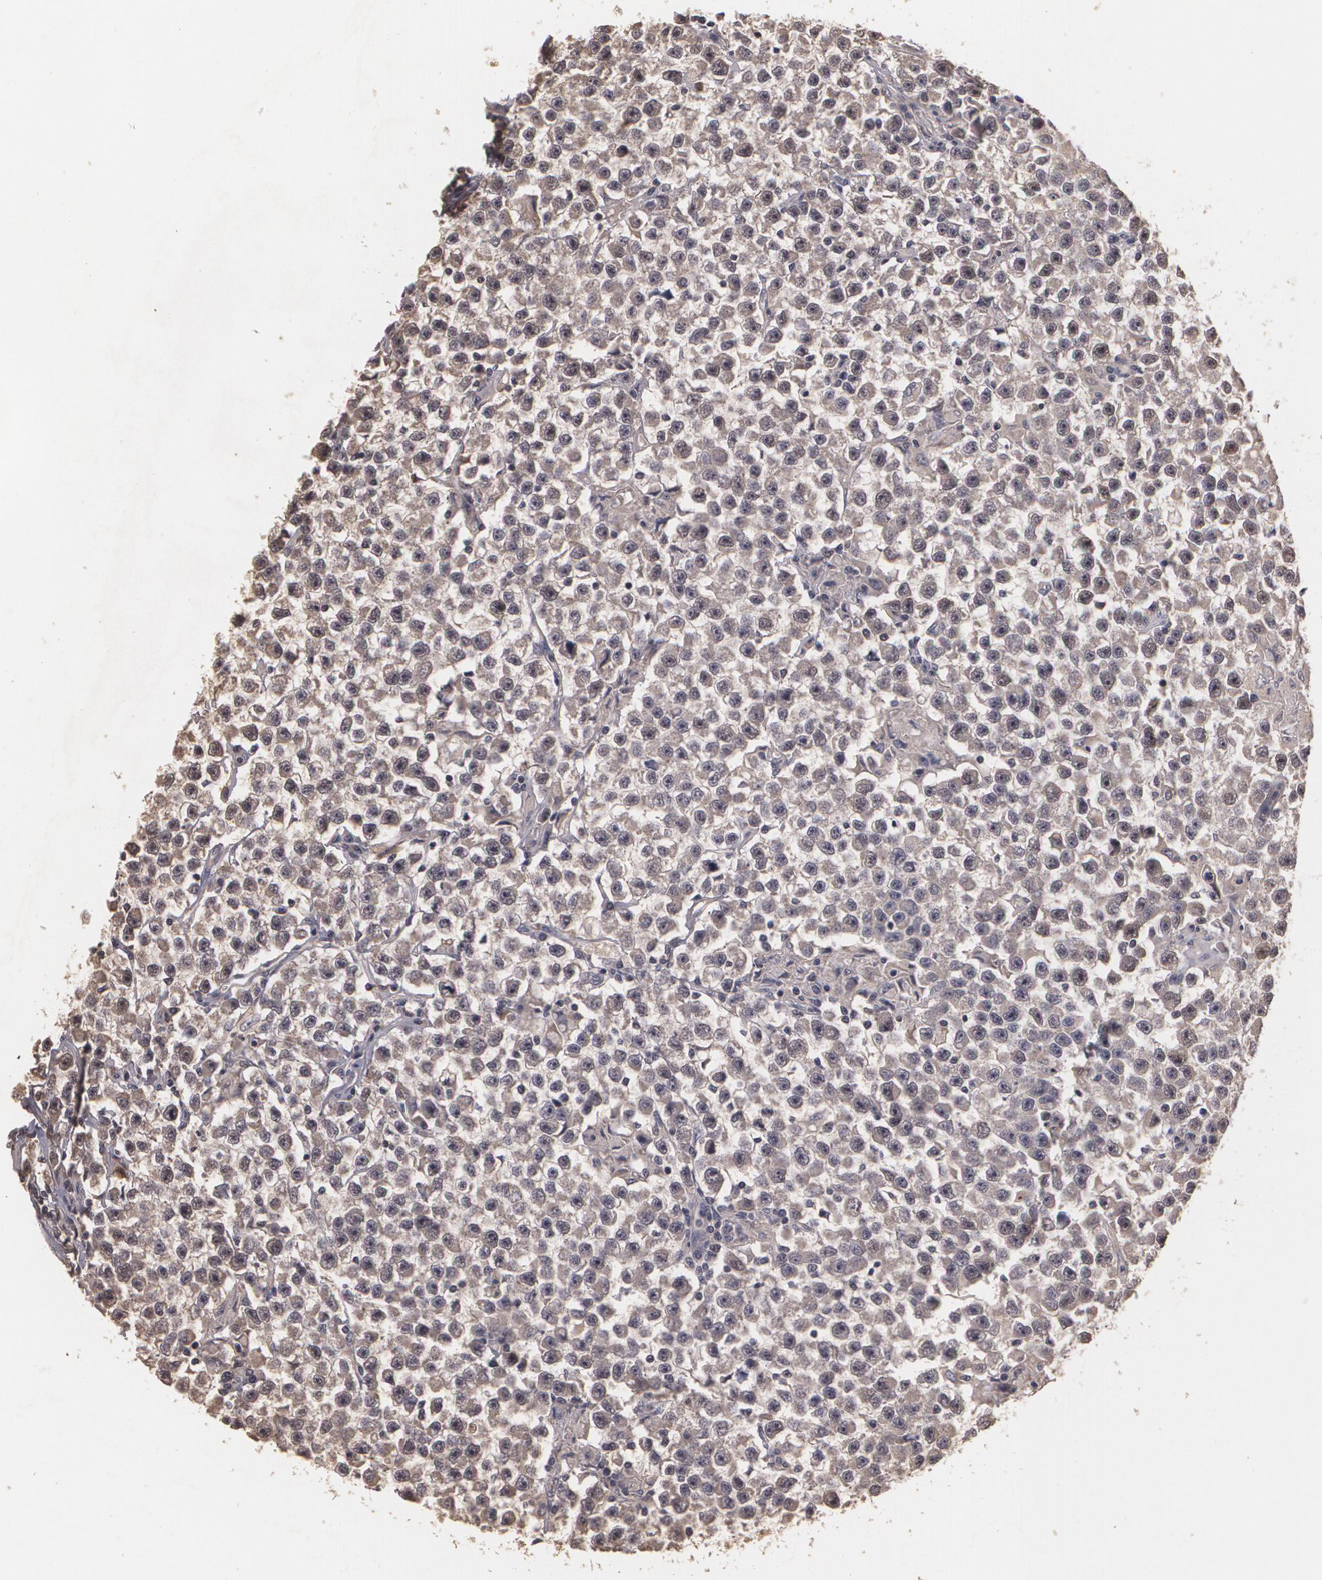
{"staining": {"intensity": "weak", "quantity": "25%-75%", "location": "cytoplasmic/membranous,nuclear"}, "tissue": "testis cancer", "cell_type": "Tumor cells", "image_type": "cancer", "snomed": [{"axis": "morphology", "description": "Seminoma, NOS"}, {"axis": "topography", "description": "Testis"}], "caption": "Protein expression analysis of human testis cancer reveals weak cytoplasmic/membranous and nuclear staining in approximately 25%-75% of tumor cells.", "gene": "BRCA1", "patient": {"sex": "male", "age": 33}}